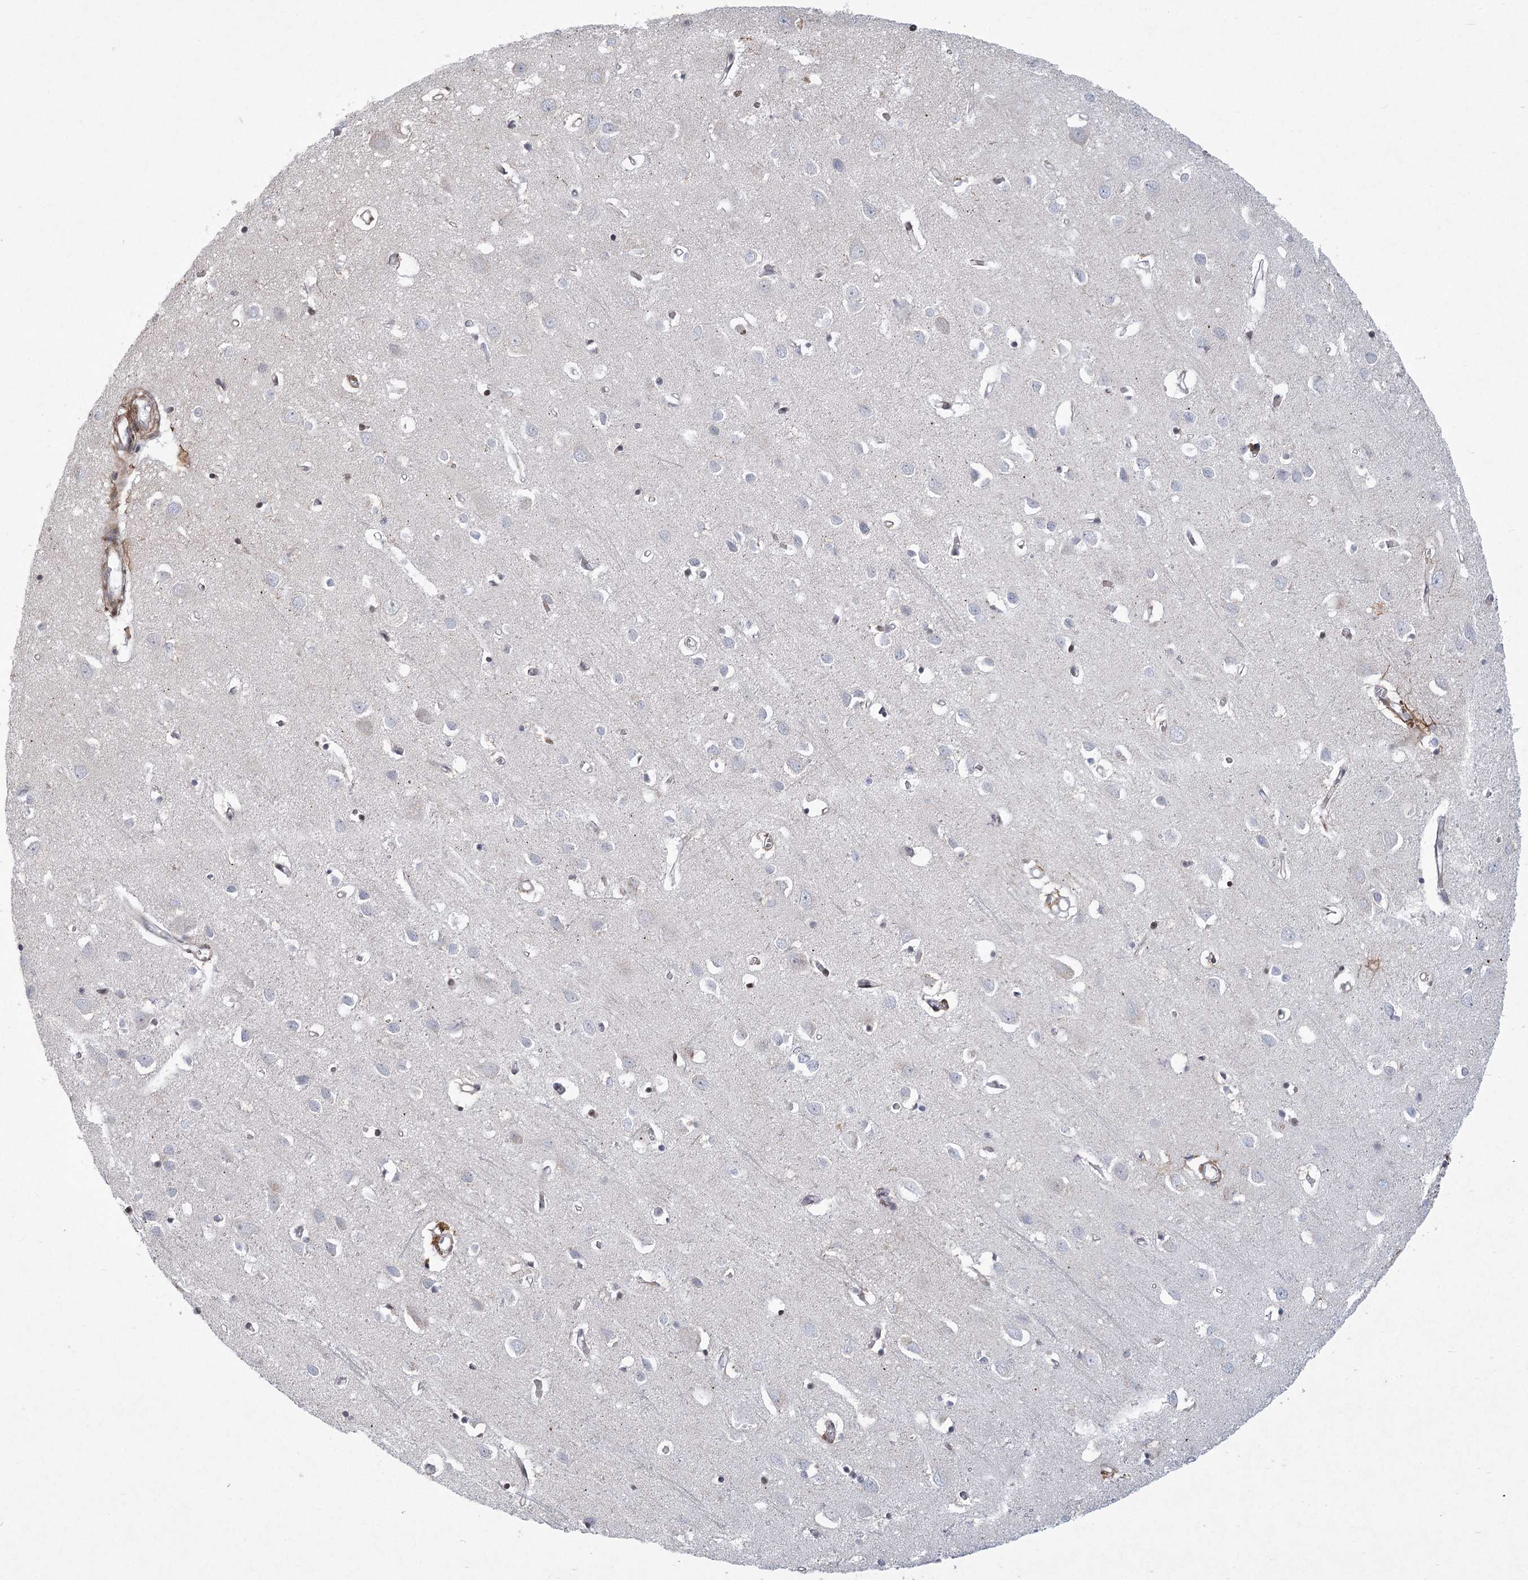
{"staining": {"intensity": "moderate", "quantity": "<25%", "location": "cytoplasmic/membranous"}, "tissue": "cerebral cortex", "cell_type": "Endothelial cells", "image_type": "normal", "snomed": [{"axis": "morphology", "description": "Normal tissue, NOS"}, {"axis": "topography", "description": "Cerebral cortex"}], "caption": "Endothelial cells show moderate cytoplasmic/membranous staining in approximately <25% of cells in benign cerebral cortex.", "gene": "MEPE", "patient": {"sex": "female", "age": 64}}